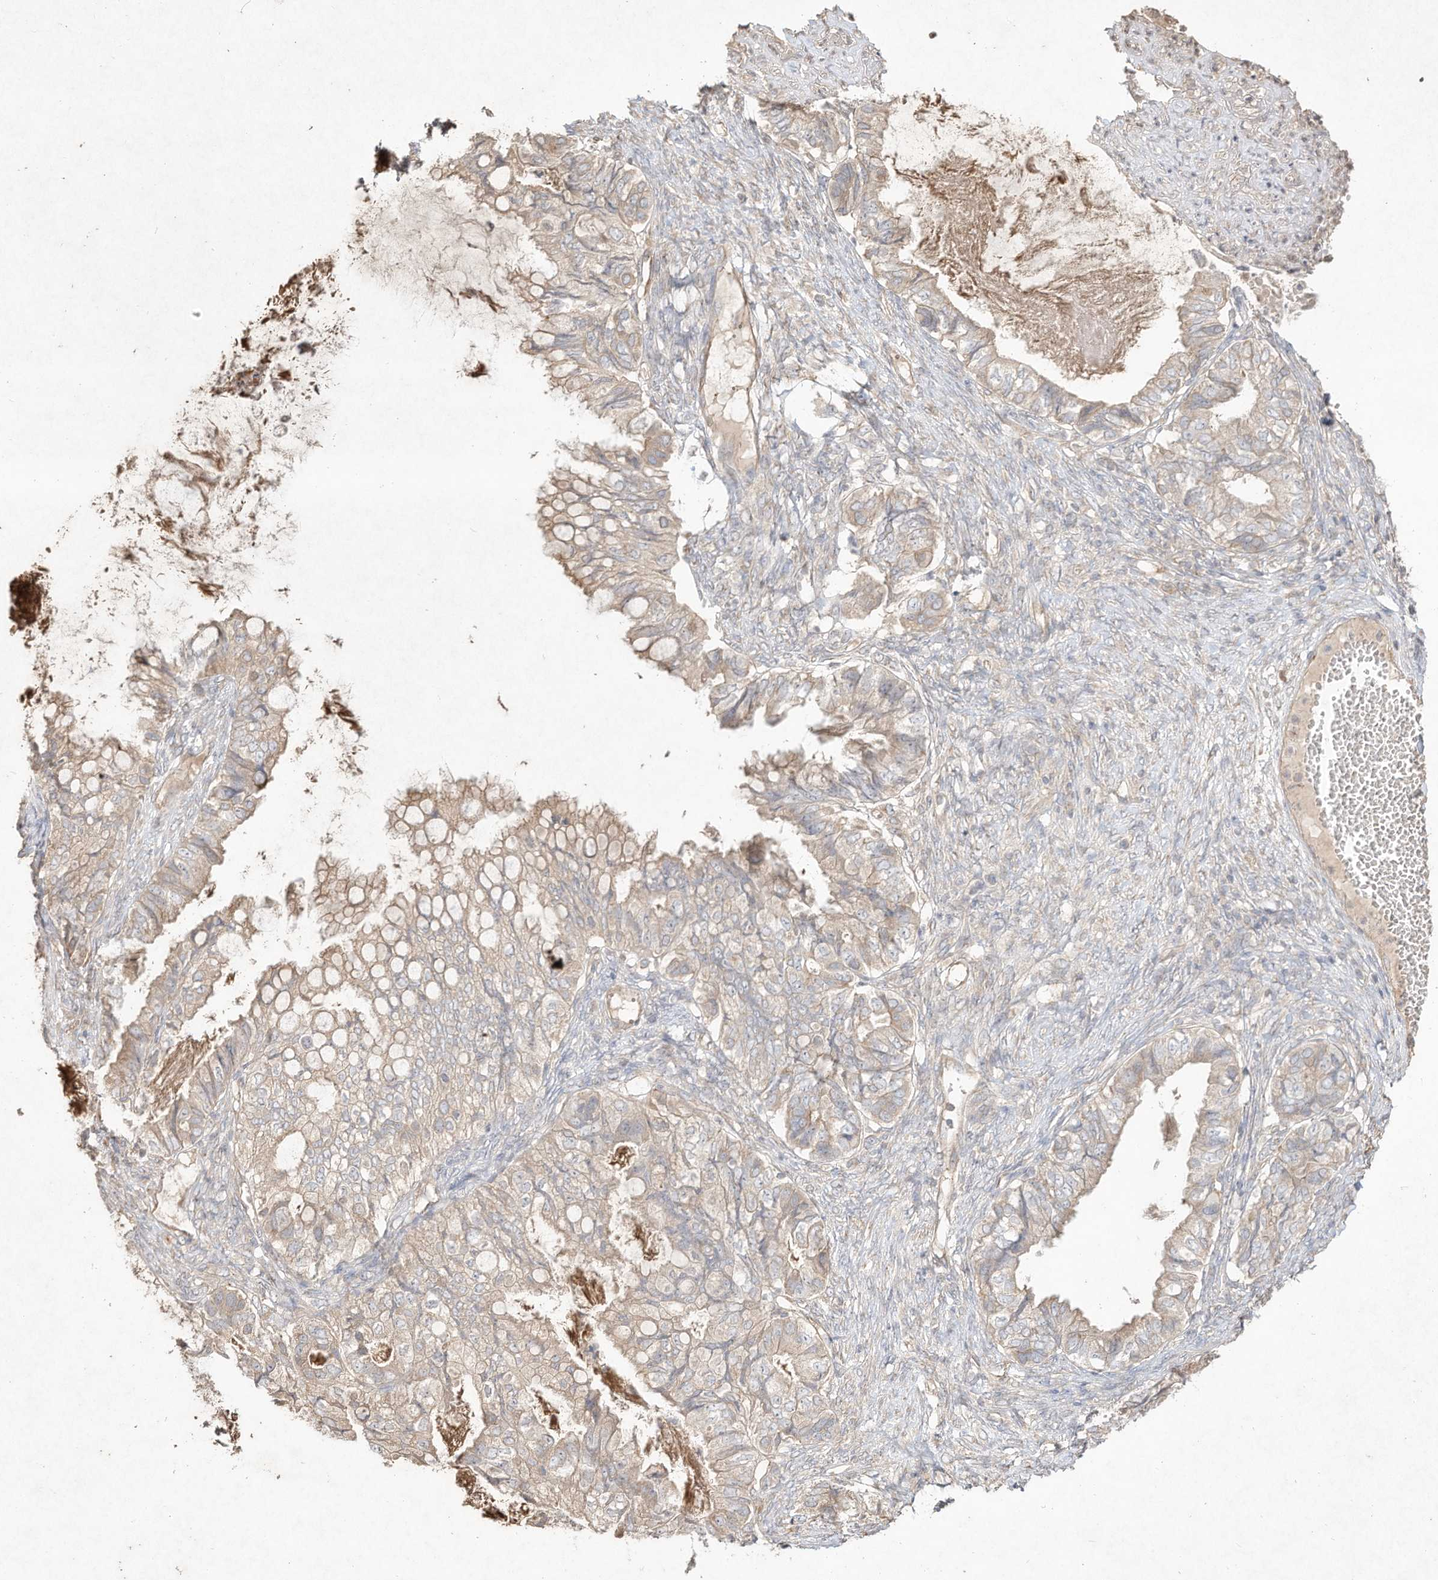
{"staining": {"intensity": "negative", "quantity": "none", "location": "none"}, "tissue": "ovarian cancer", "cell_type": "Tumor cells", "image_type": "cancer", "snomed": [{"axis": "morphology", "description": "Cystadenocarcinoma, mucinous, NOS"}, {"axis": "topography", "description": "Ovary"}], "caption": "Ovarian cancer (mucinous cystadenocarcinoma) stained for a protein using IHC demonstrates no positivity tumor cells.", "gene": "DYNC1I2", "patient": {"sex": "female", "age": 80}}